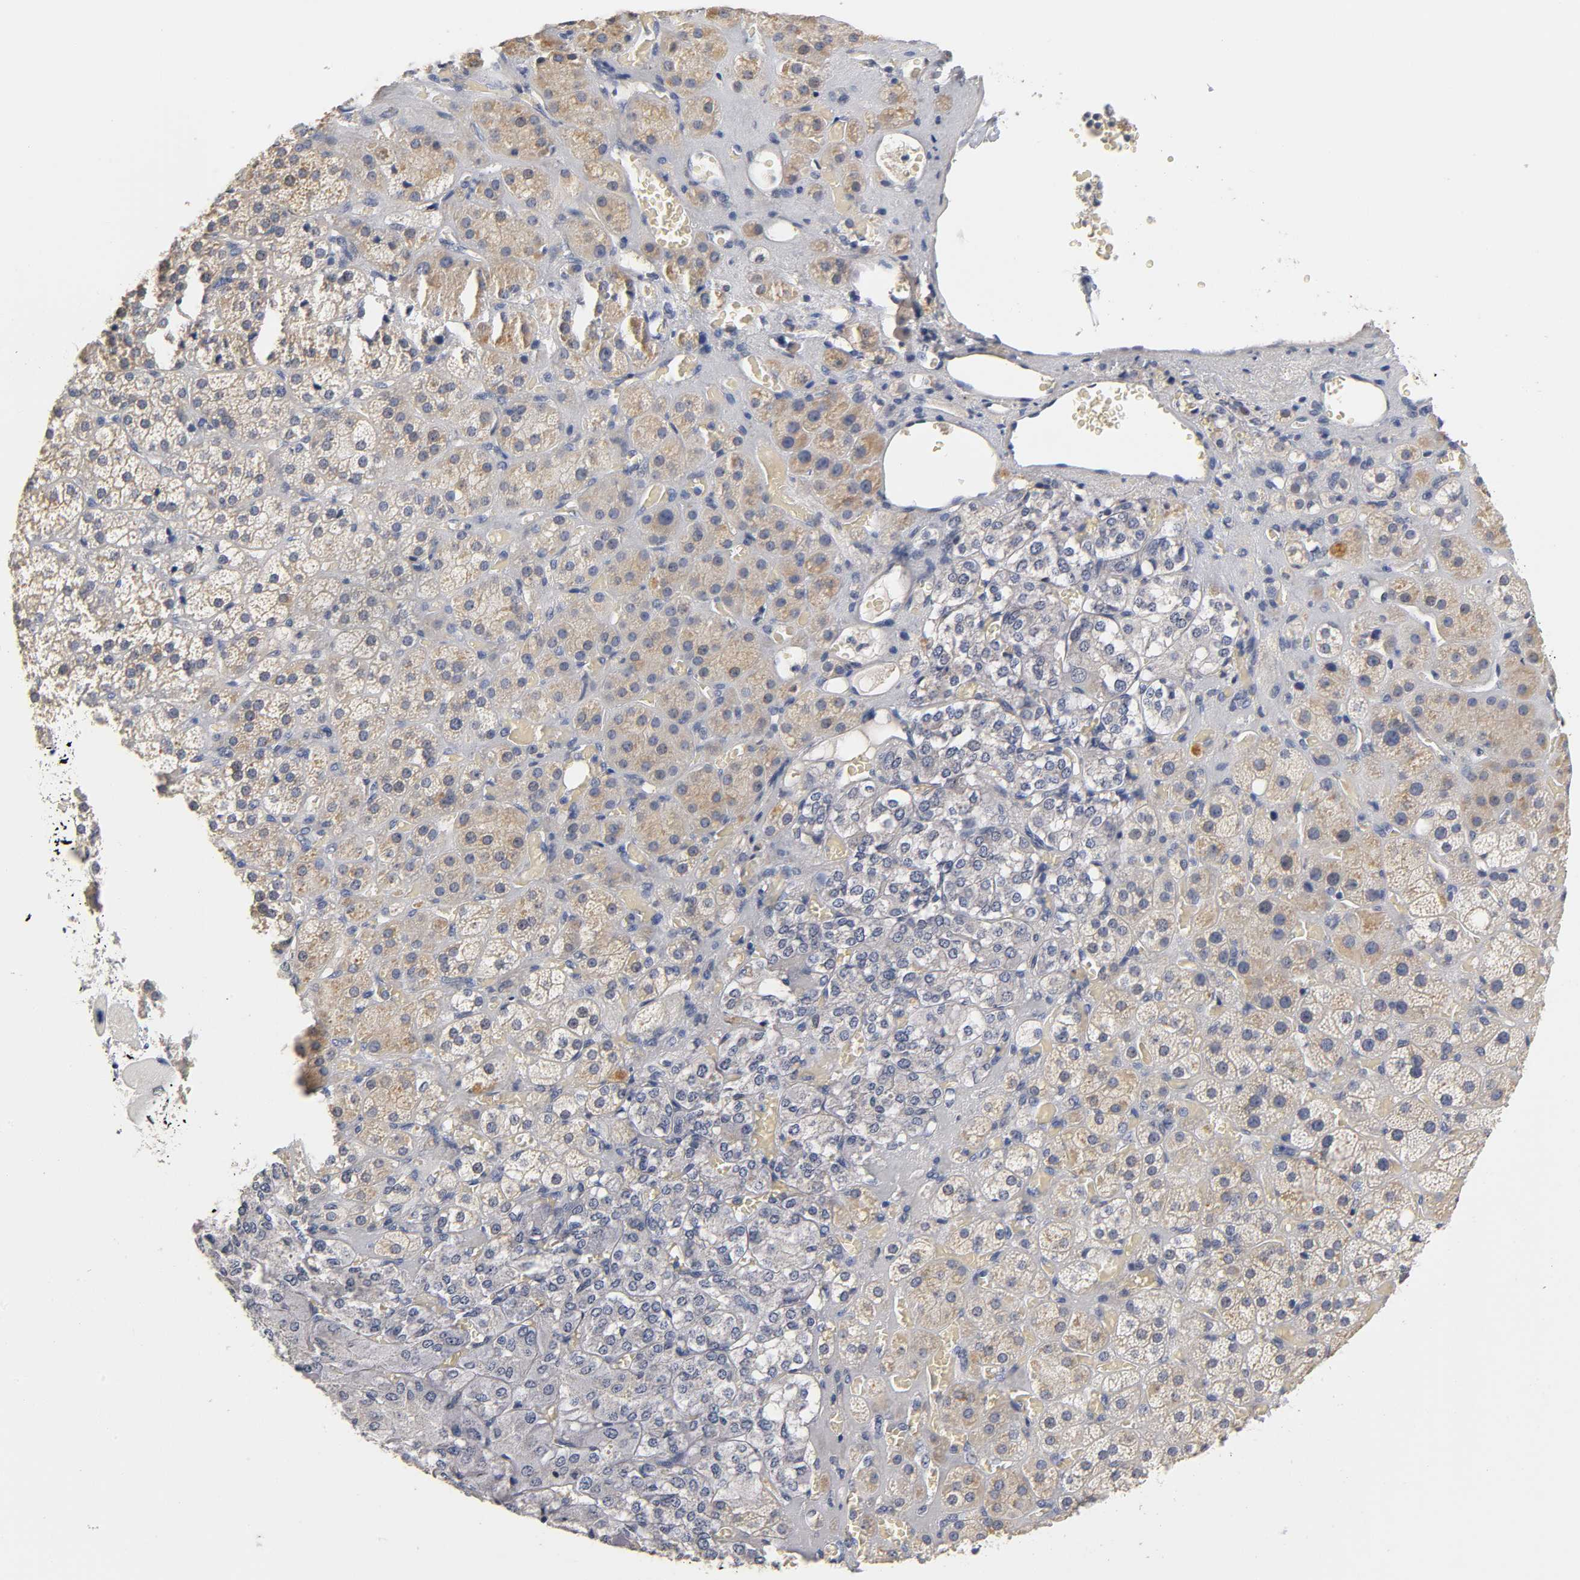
{"staining": {"intensity": "weak", "quantity": "25%-75%", "location": "cytoplasmic/membranous"}, "tissue": "adrenal gland", "cell_type": "Glandular cells", "image_type": "normal", "snomed": [{"axis": "morphology", "description": "Normal tissue, NOS"}, {"axis": "topography", "description": "Adrenal gland"}], "caption": "Glandular cells reveal weak cytoplasmic/membranous positivity in approximately 25%-75% of cells in normal adrenal gland. (DAB = brown stain, brightfield microscopy at high magnification).", "gene": "OVOL1", "patient": {"sex": "female", "age": 71}}